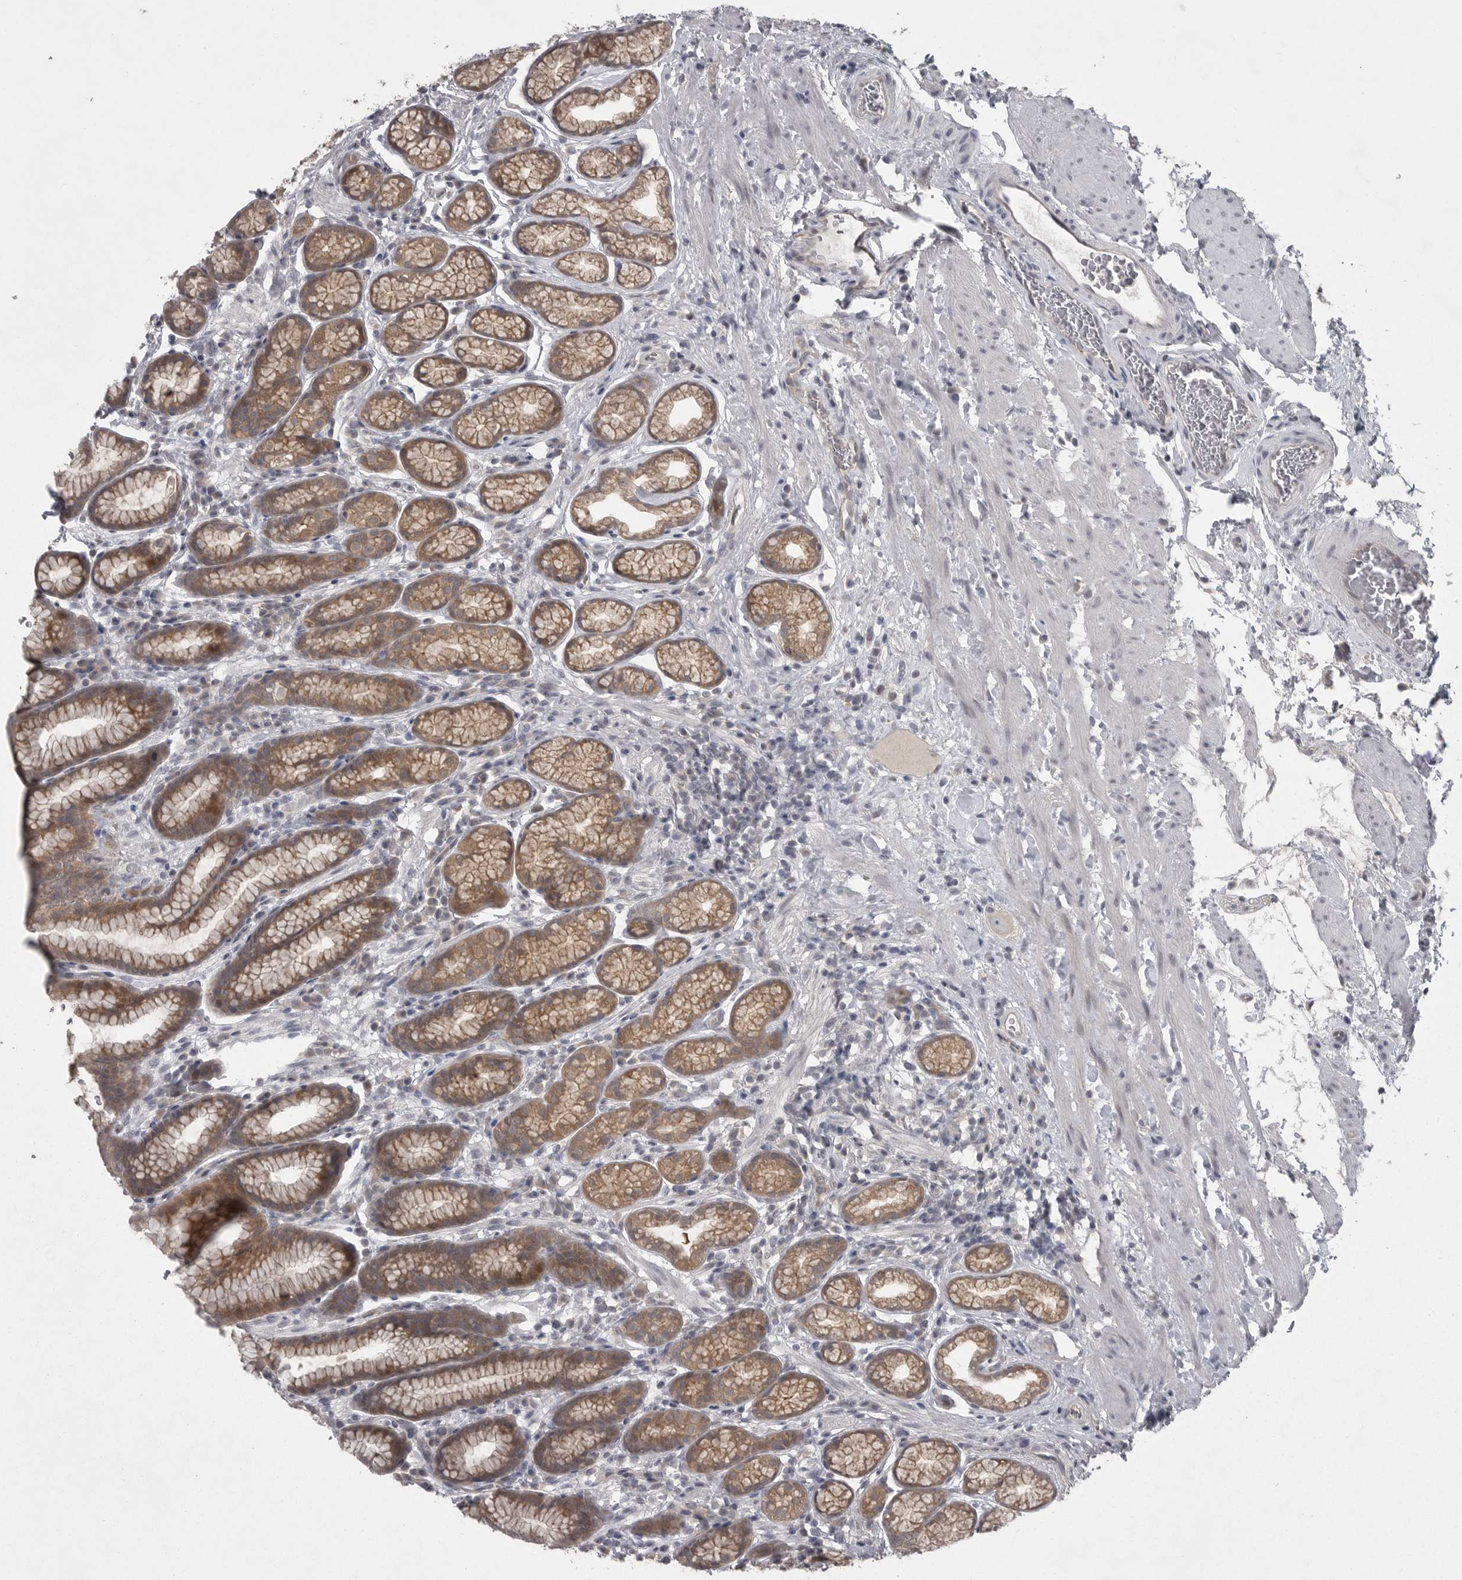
{"staining": {"intensity": "moderate", "quantity": ">75%", "location": "cytoplasmic/membranous"}, "tissue": "stomach", "cell_type": "Glandular cells", "image_type": "normal", "snomed": [{"axis": "morphology", "description": "Normal tissue, NOS"}, {"axis": "topography", "description": "Stomach"}], "caption": "A photomicrograph of stomach stained for a protein demonstrates moderate cytoplasmic/membranous brown staining in glandular cells.", "gene": "PHF13", "patient": {"sex": "male", "age": 42}}